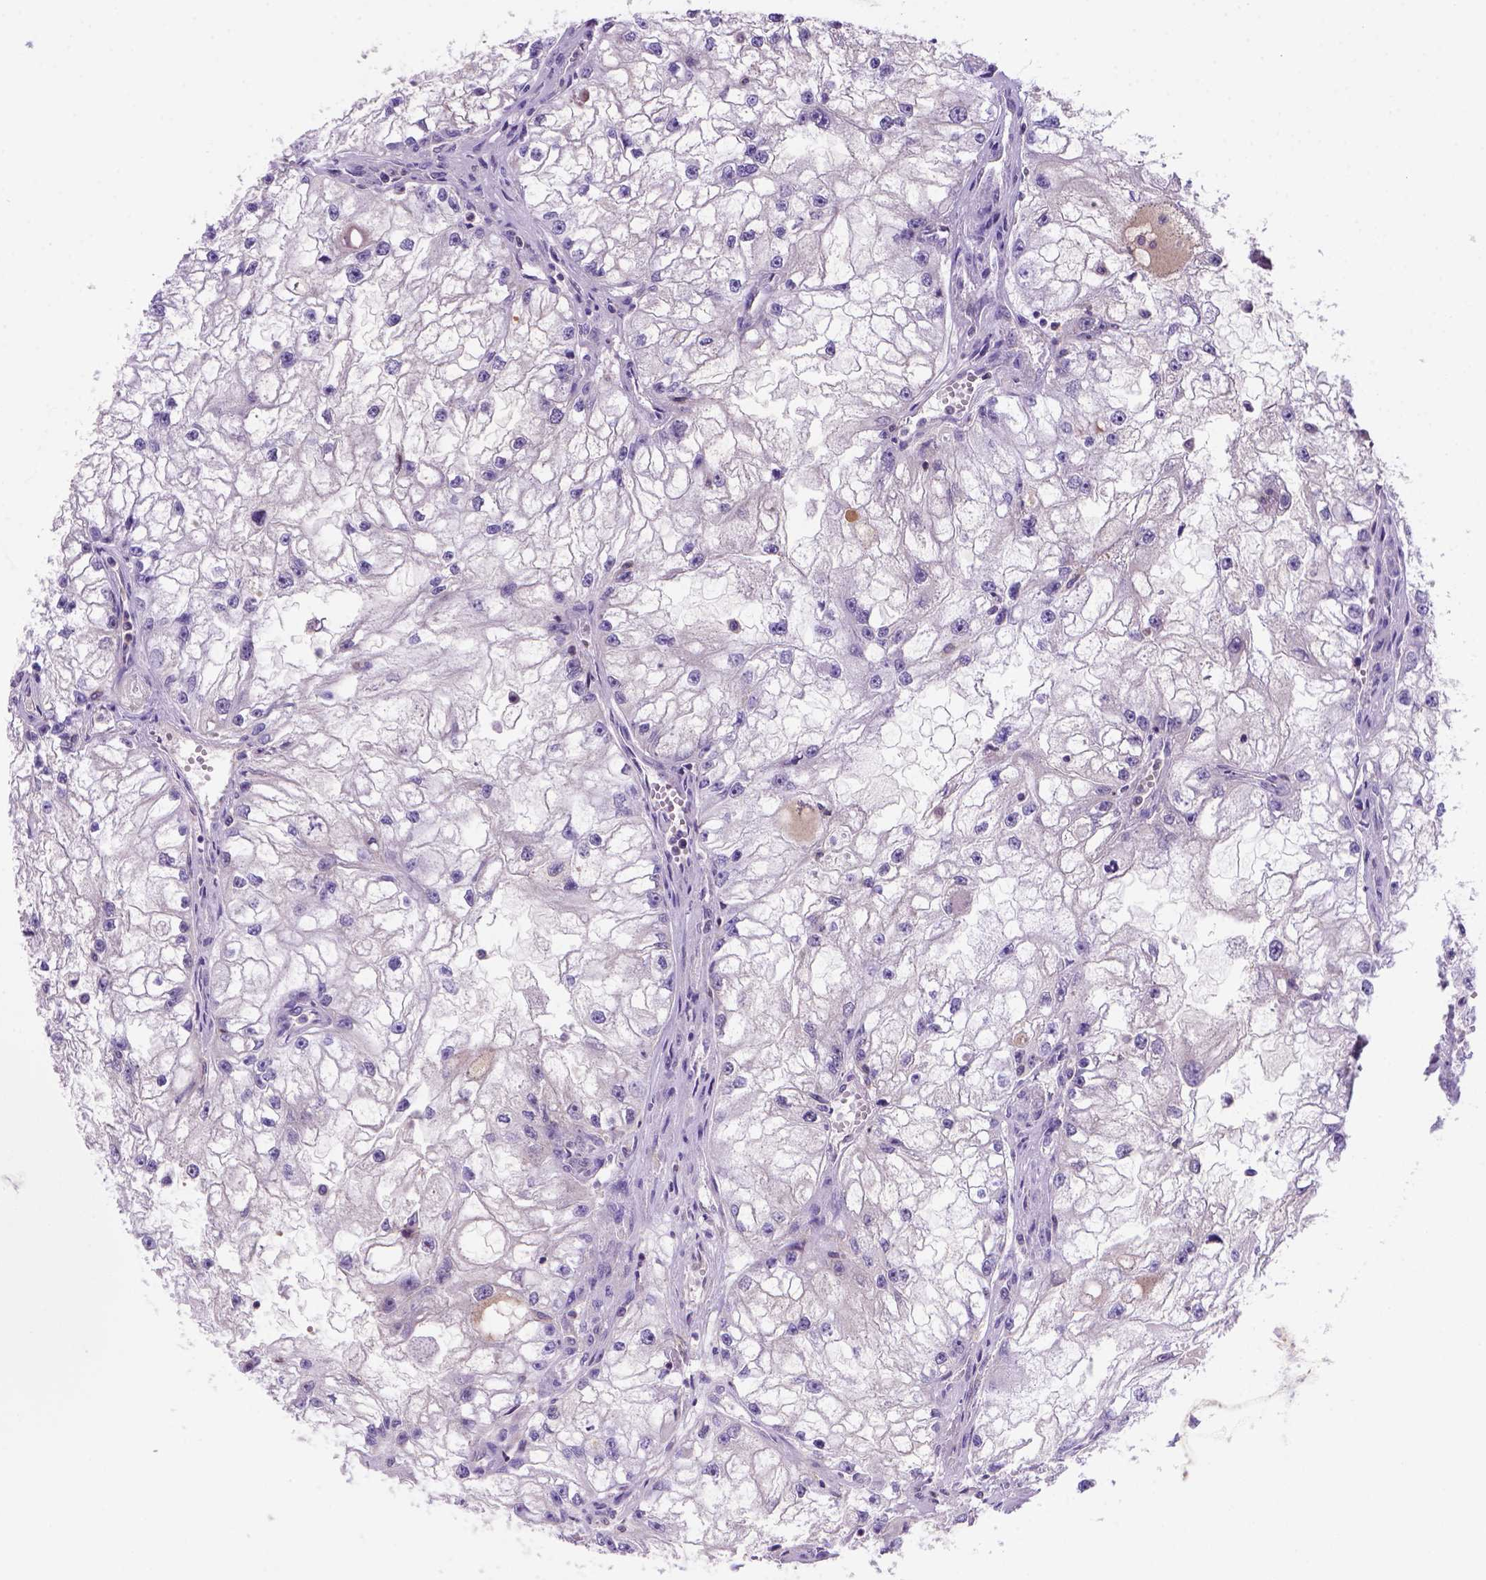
{"staining": {"intensity": "negative", "quantity": "none", "location": "none"}, "tissue": "renal cancer", "cell_type": "Tumor cells", "image_type": "cancer", "snomed": [{"axis": "morphology", "description": "Adenocarcinoma, NOS"}, {"axis": "topography", "description": "Kidney"}], "caption": "There is no significant positivity in tumor cells of adenocarcinoma (renal).", "gene": "INPP5D", "patient": {"sex": "male", "age": 59}}